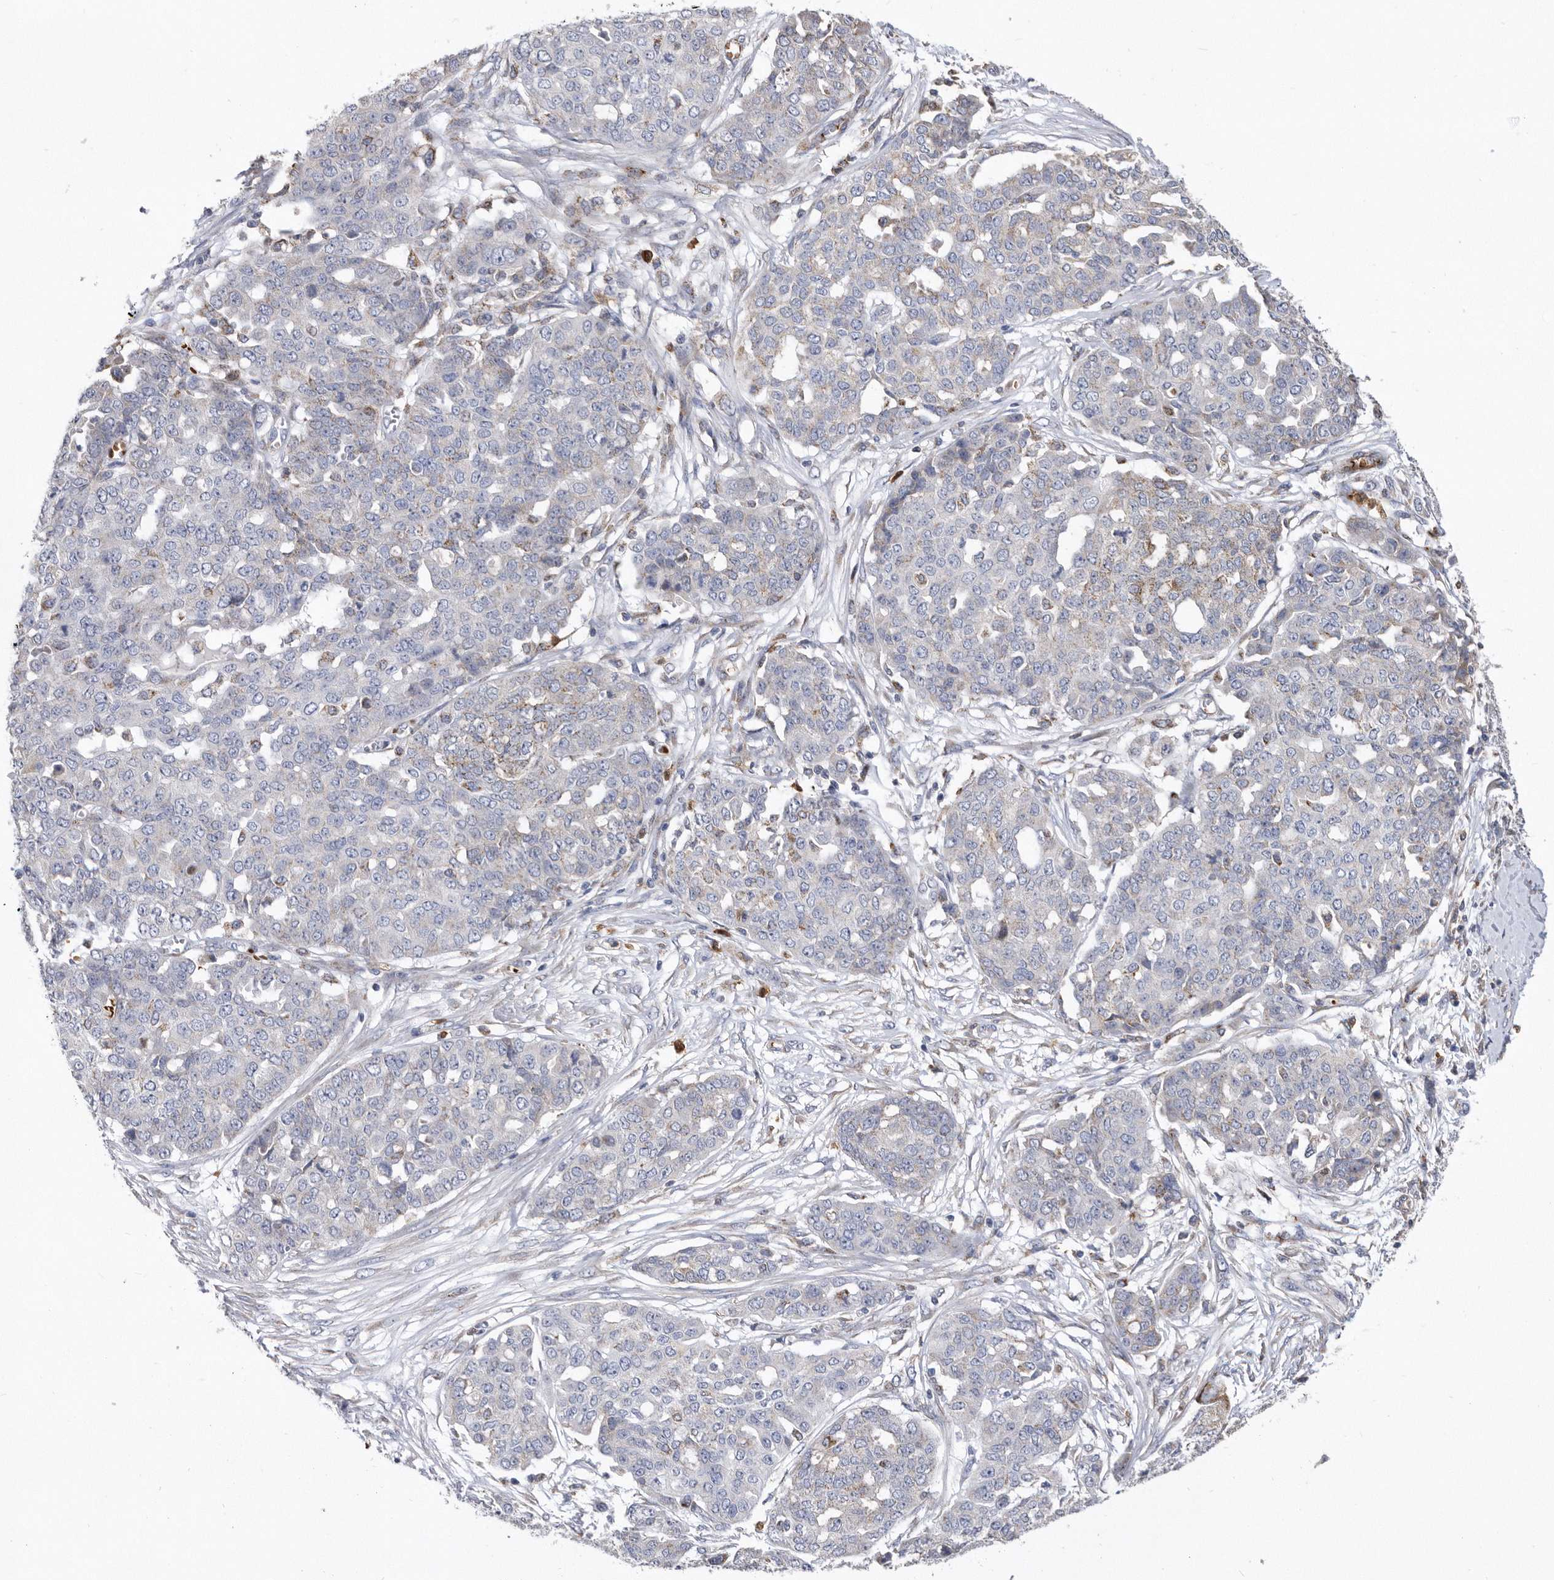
{"staining": {"intensity": "negative", "quantity": "none", "location": "none"}, "tissue": "ovarian cancer", "cell_type": "Tumor cells", "image_type": "cancer", "snomed": [{"axis": "morphology", "description": "Cystadenocarcinoma, serous, NOS"}, {"axis": "topography", "description": "Soft tissue"}, {"axis": "topography", "description": "Ovary"}], "caption": "Tumor cells are negative for brown protein staining in ovarian cancer. (Stains: DAB (3,3'-diaminobenzidine) IHC with hematoxylin counter stain, Microscopy: brightfield microscopy at high magnification).", "gene": "CRISPLD2", "patient": {"sex": "female", "age": 57}}